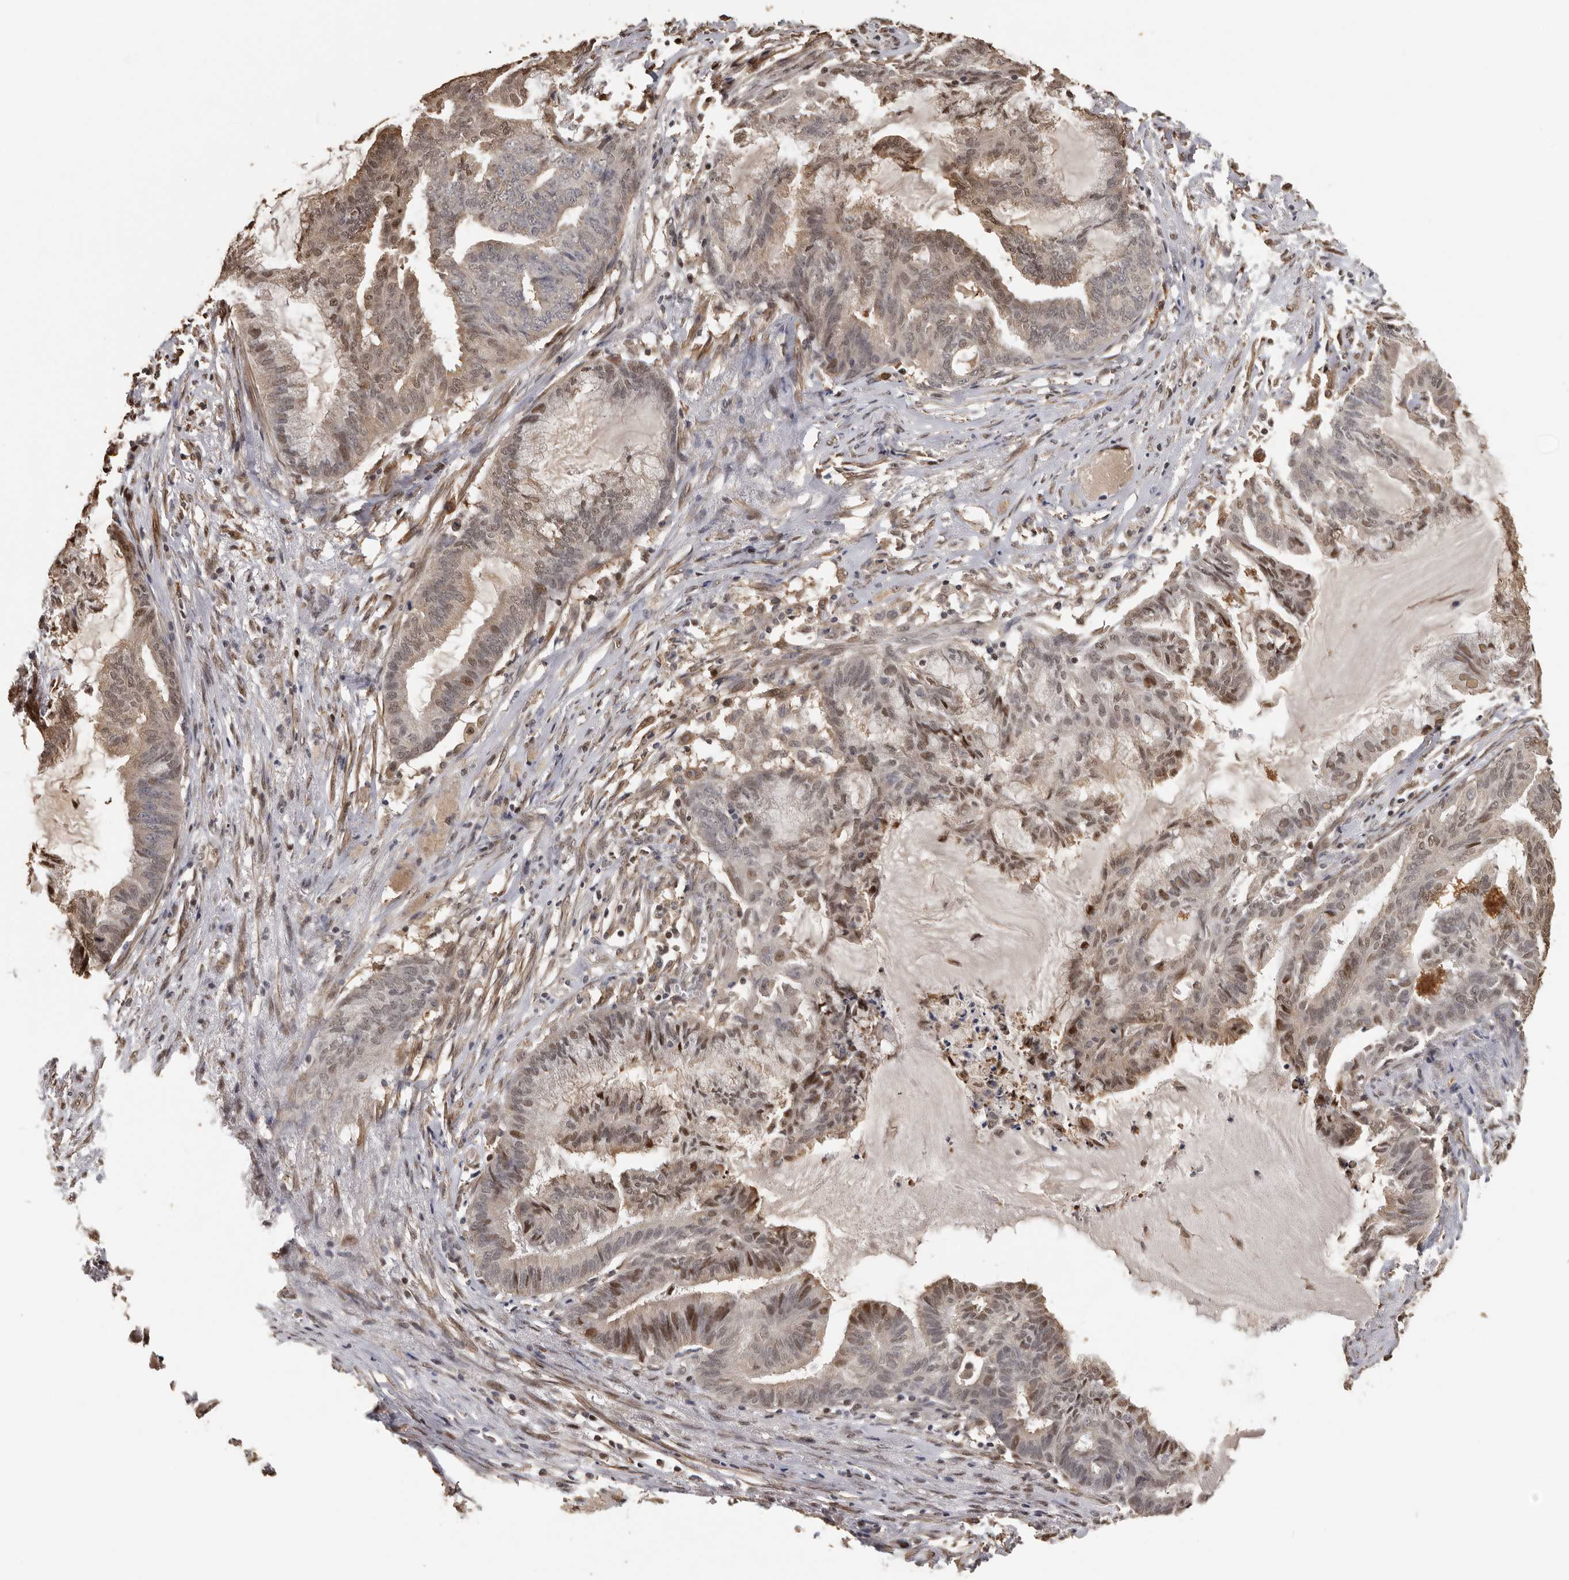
{"staining": {"intensity": "moderate", "quantity": ">75%", "location": "cytoplasmic/membranous,nuclear"}, "tissue": "endometrial cancer", "cell_type": "Tumor cells", "image_type": "cancer", "snomed": [{"axis": "morphology", "description": "Adenocarcinoma, NOS"}, {"axis": "topography", "description": "Endometrium"}], "caption": "Protein staining by immunohistochemistry (IHC) exhibits moderate cytoplasmic/membranous and nuclear expression in about >75% of tumor cells in endometrial cancer.", "gene": "KIF2B", "patient": {"sex": "female", "age": 86}}